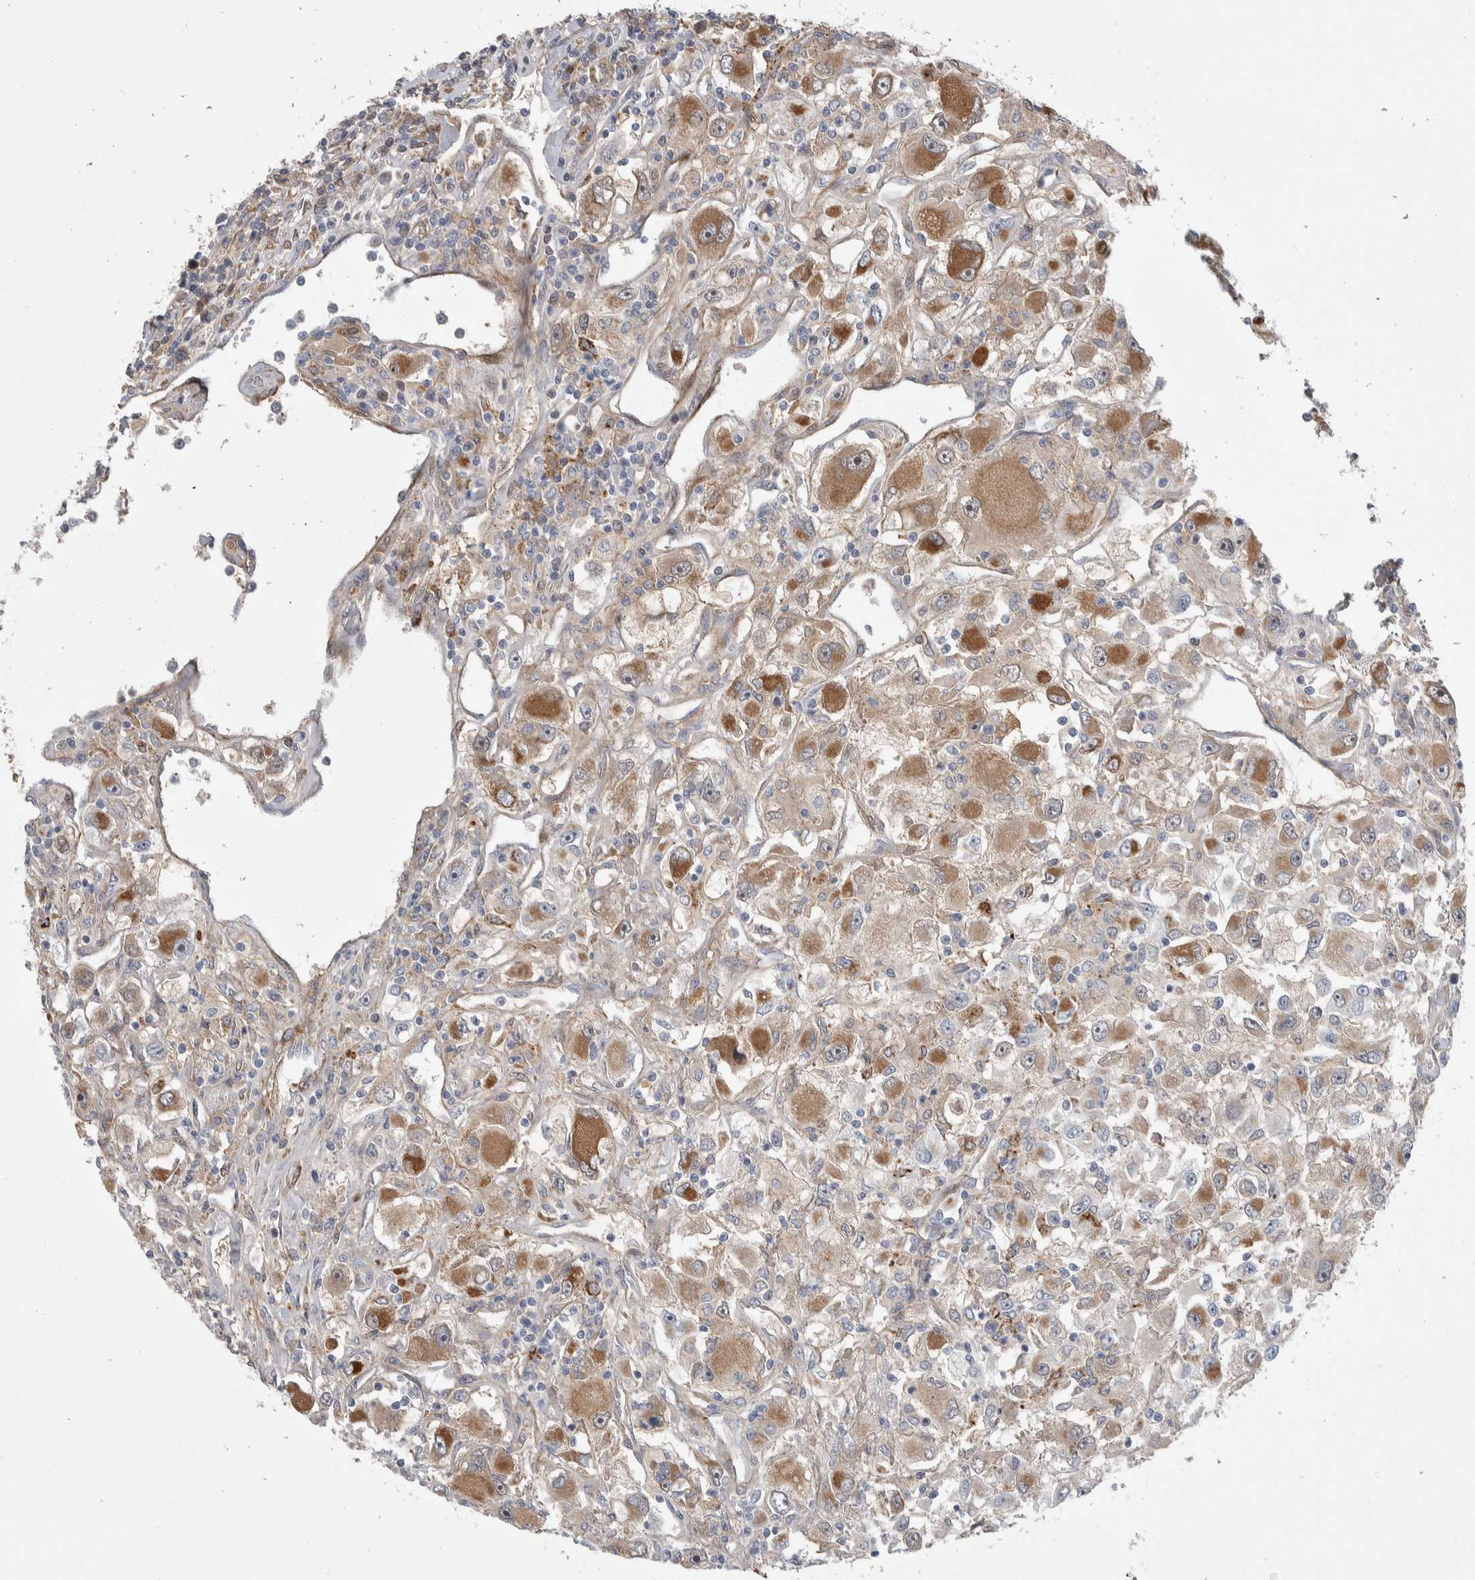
{"staining": {"intensity": "moderate", "quantity": "25%-75%", "location": "cytoplasmic/membranous"}, "tissue": "renal cancer", "cell_type": "Tumor cells", "image_type": "cancer", "snomed": [{"axis": "morphology", "description": "Adenocarcinoma, NOS"}, {"axis": "topography", "description": "Kidney"}], "caption": "Immunohistochemical staining of human renal cancer displays medium levels of moderate cytoplasmic/membranous staining in about 25%-75% of tumor cells.", "gene": "PSMG3", "patient": {"sex": "female", "age": 52}}